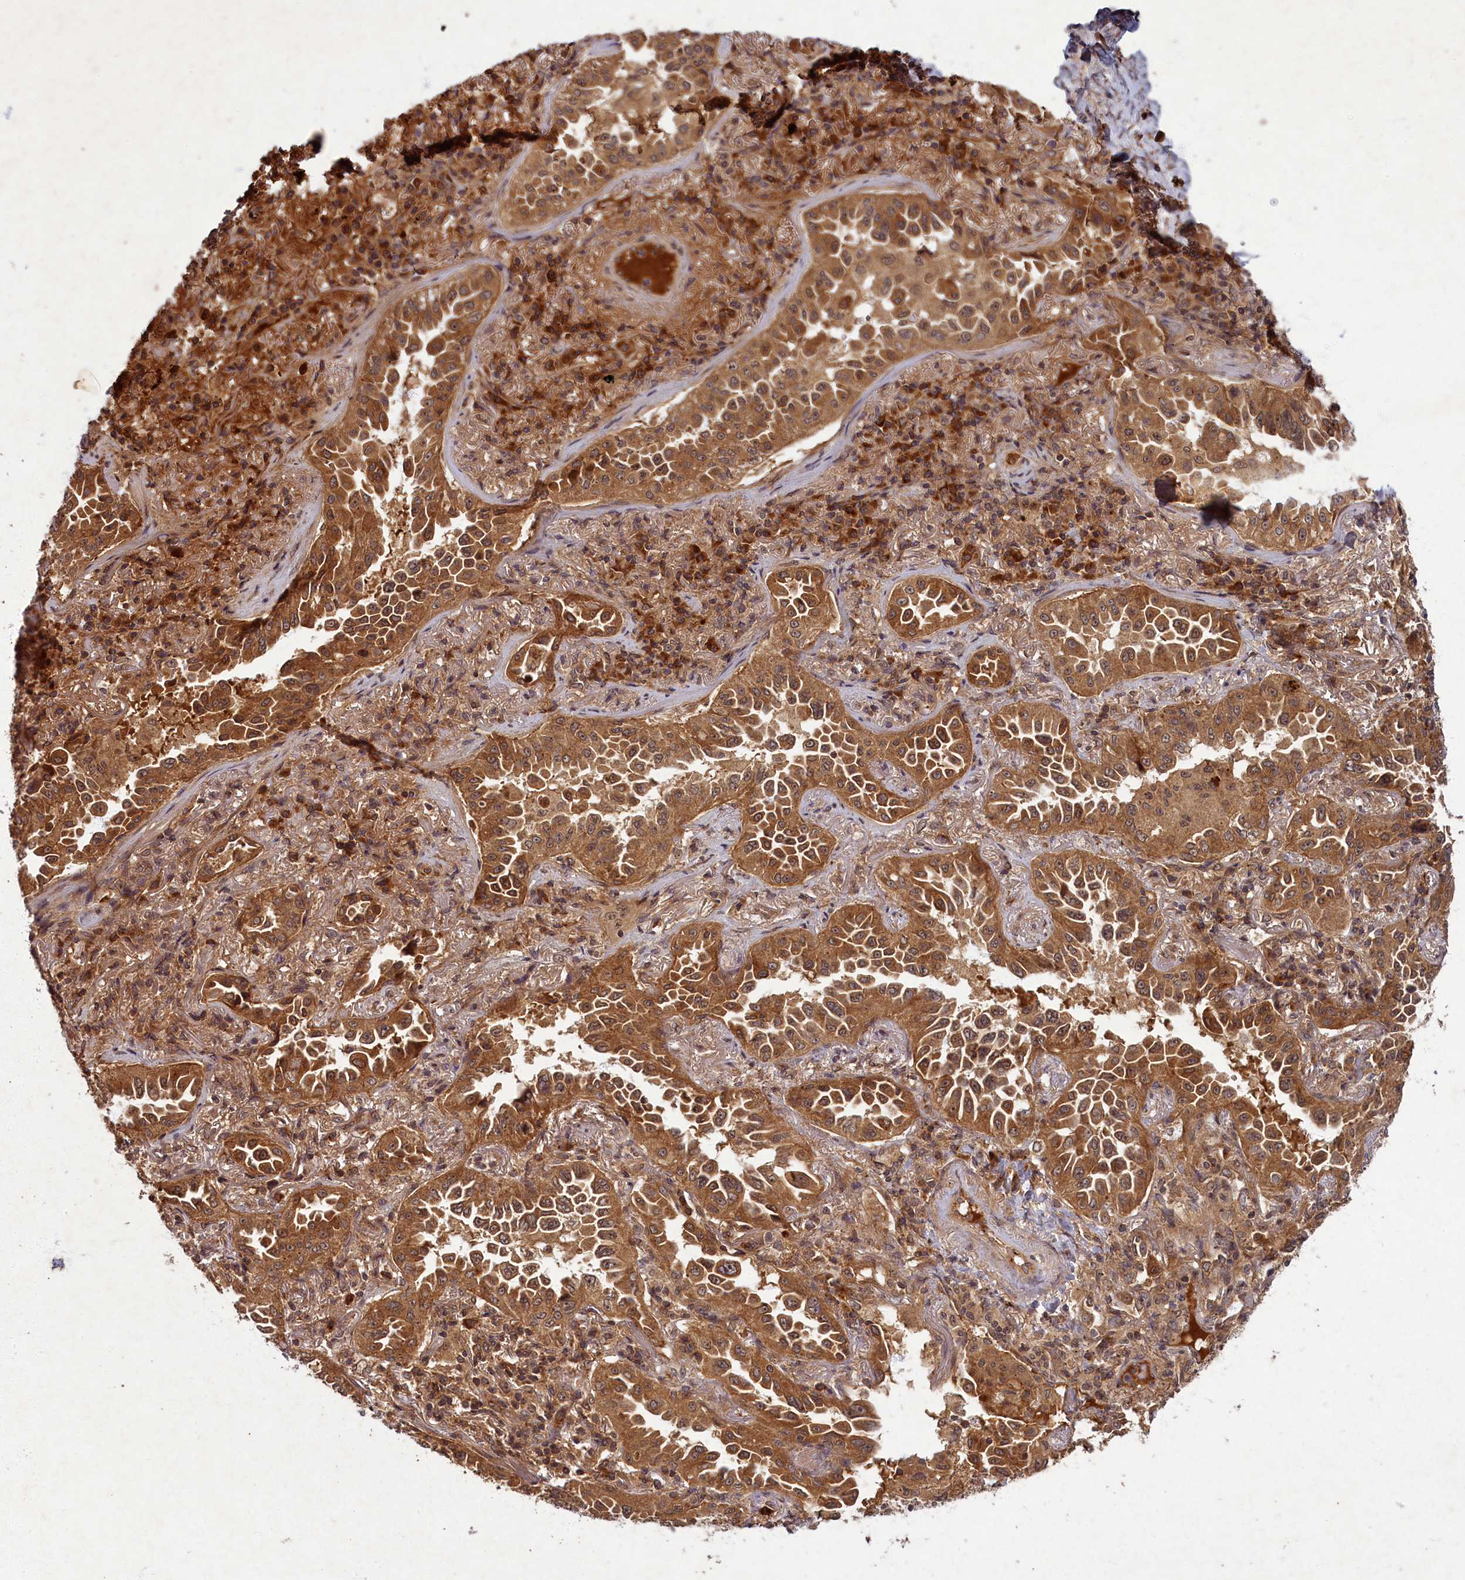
{"staining": {"intensity": "moderate", "quantity": ">75%", "location": "cytoplasmic/membranous"}, "tissue": "lung cancer", "cell_type": "Tumor cells", "image_type": "cancer", "snomed": [{"axis": "morphology", "description": "Adenocarcinoma, NOS"}, {"axis": "topography", "description": "Lung"}], "caption": "Brown immunohistochemical staining in lung adenocarcinoma displays moderate cytoplasmic/membranous staining in approximately >75% of tumor cells.", "gene": "BICD1", "patient": {"sex": "female", "age": 69}}